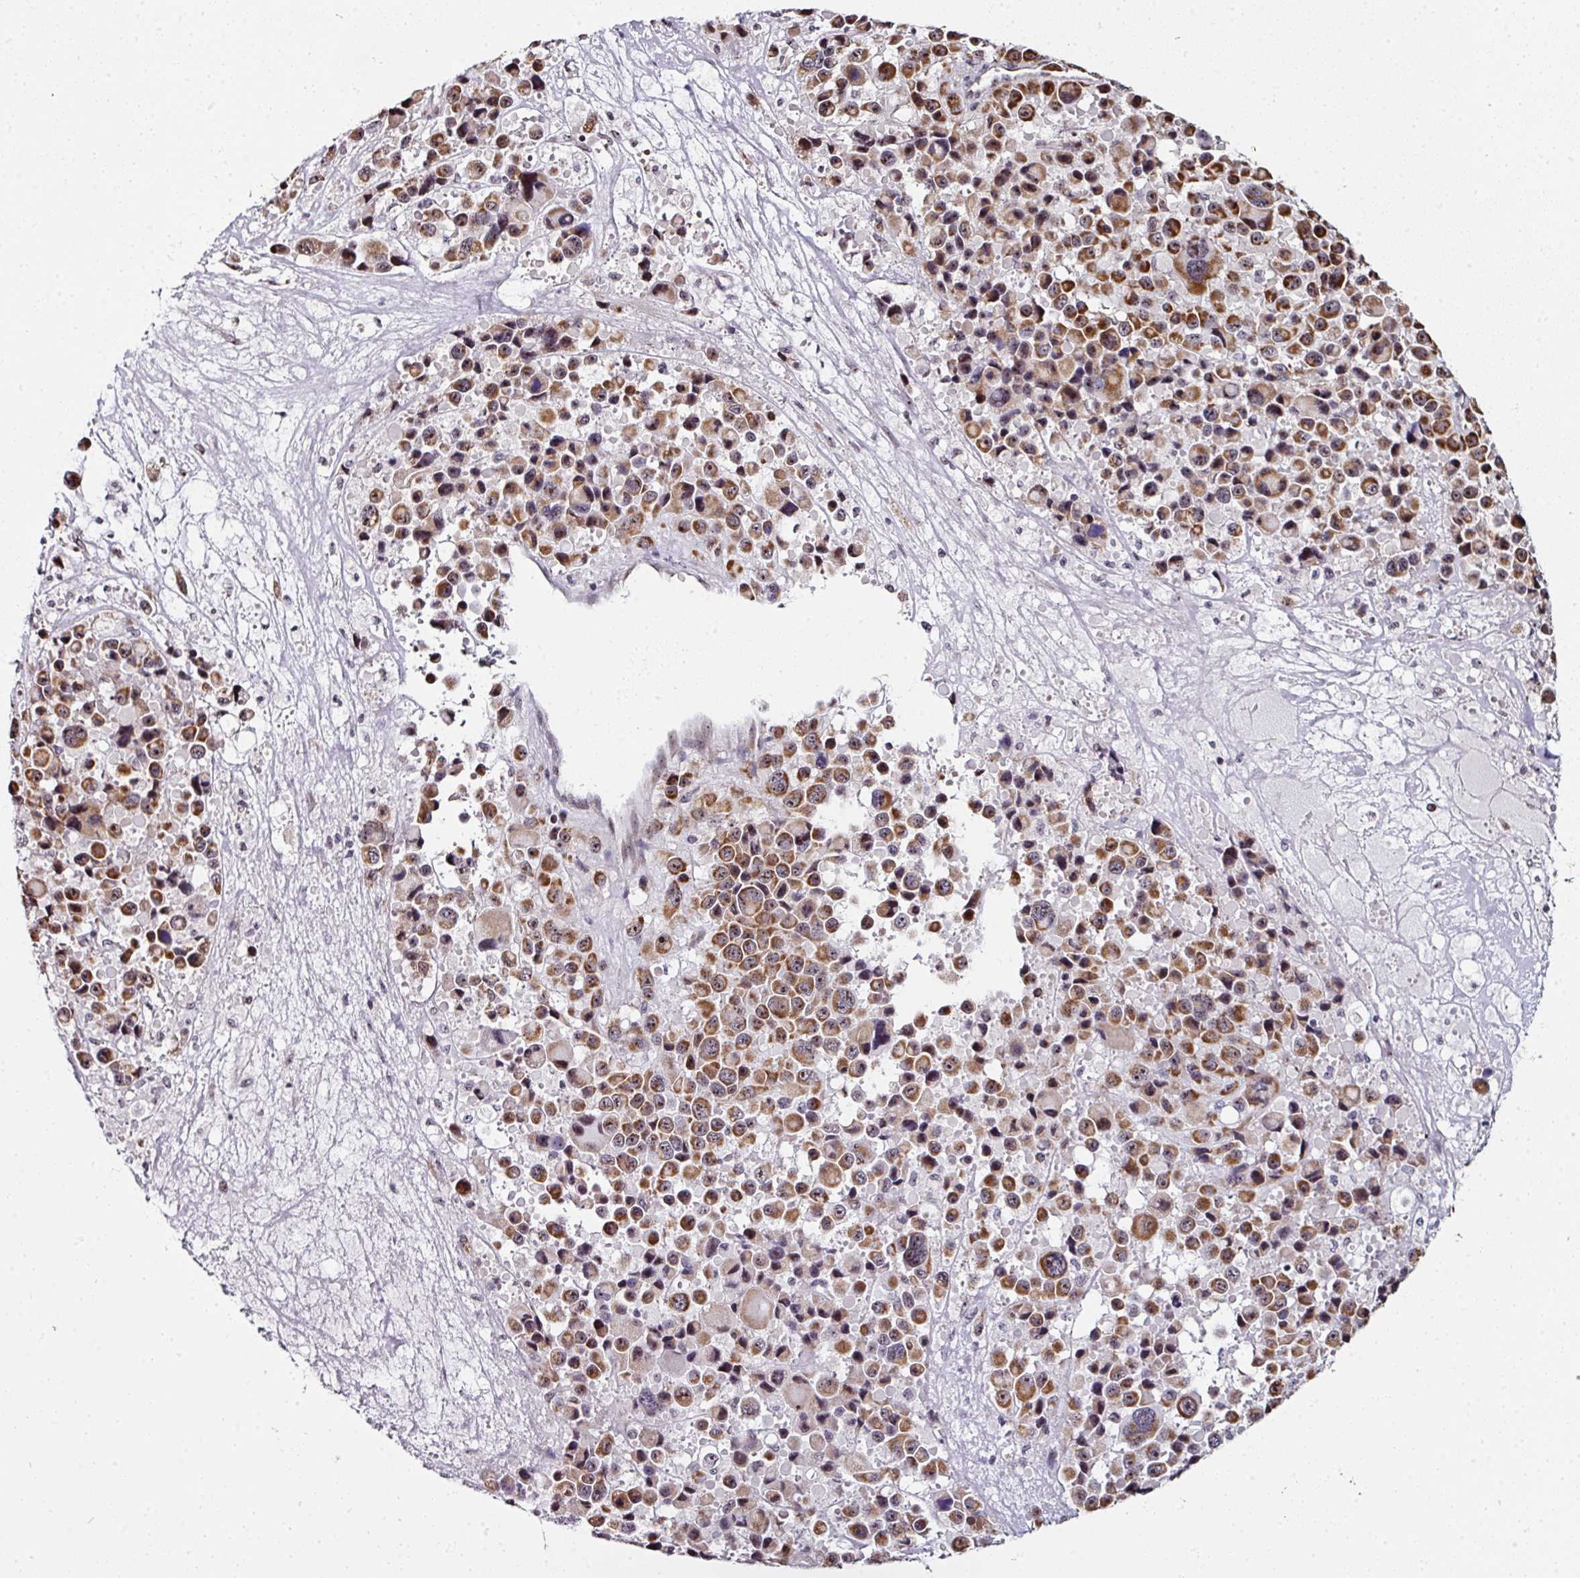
{"staining": {"intensity": "moderate", "quantity": ">75%", "location": "cytoplasmic/membranous,nuclear"}, "tissue": "melanoma", "cell_type": "Tumor cells", "image_type": "cancer", "snomed": [{"axis": "morphology", "description": "Malignant melanoma, Metastatic site"}, {"axis": "topography", "description": "Lymph node"}], "caption": "A brown stain highlights moderate cytoplasmic/membranous and nuclear expression of a protein in melanoma tumor cells. (DAB (3,3'-diaminobenzidine) = brown stain, brightfield microscopy at high magnification).", "gene": "NACC2", "patient": {"sex": "female", "age": 65}}